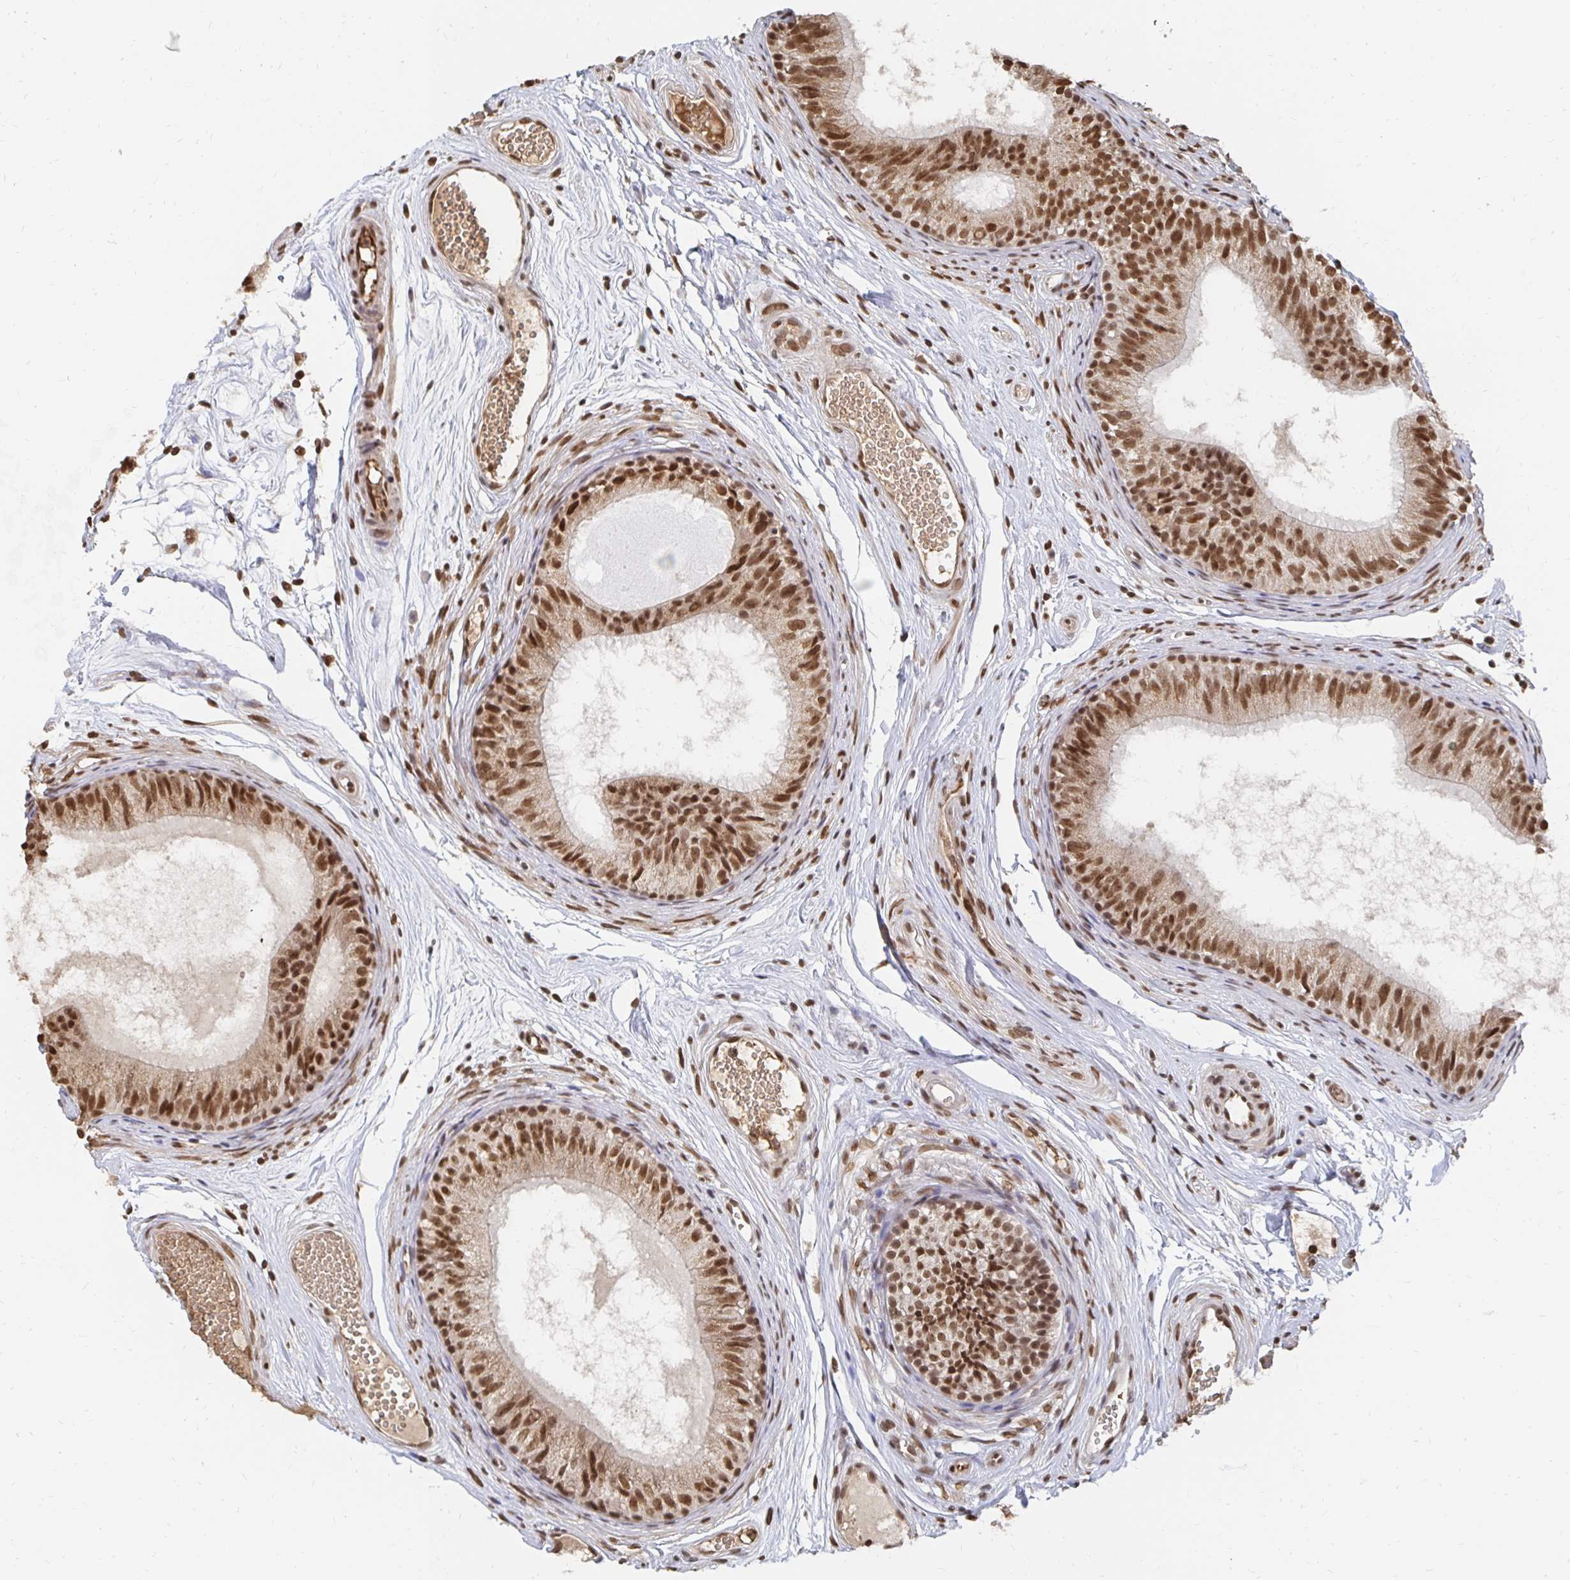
{"staining": {"intensity": "moderate", "quantity": ">75%", "location": "nuclear"}, "tissue": "epididymis", "cell_type": "Glandular cells", "image_type": "normal", "snomed": [{"axis": "morphology", "description": "Normal tissue, NOS"}, {"axis": "morphology", "description": "Seminoma, NOS"}, {"axis": "topography", "description": "Testis"}, {"axis": "topography", "description": "Epididymis"}], "caption": "DAB immunohistochemical staining of unremarkable epididymis shows moderate nuclear protein expression in about >75% of glandular cells.", "gene": "GTF3C6", "patient": {"sex": "male", "age": 34}}